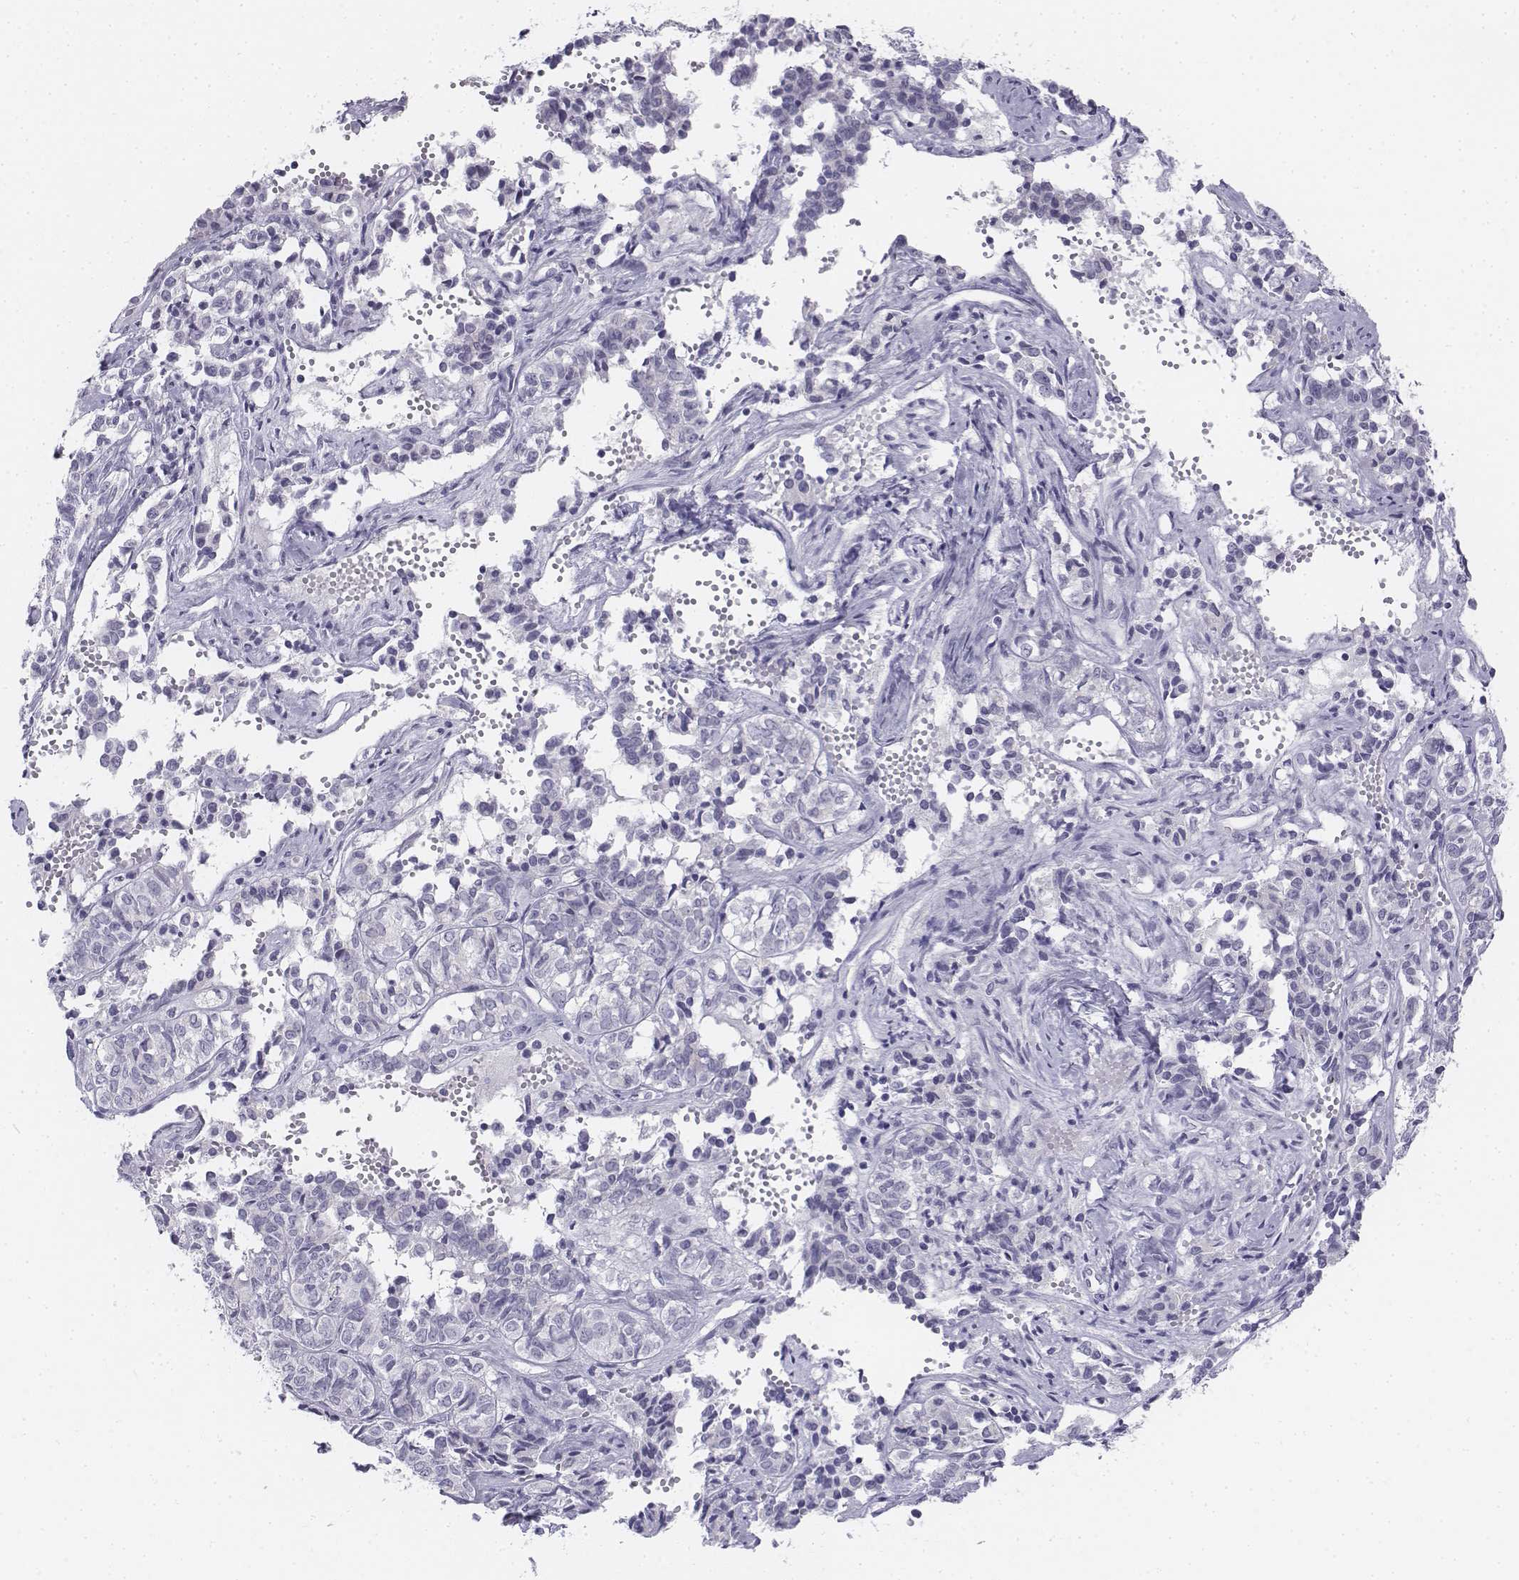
{"staining": {"intensity": "negative", "quantity": "none", "location": "none"}, "tissue": "ovarian cancer", "cell_type": "Tumor cells", "image_type": "cancer", "snomed": [{"axis": "morphology", "description": "Carcinoma, endometroid"}, {"axis": "topography", "description": "Ovary"}], "caption": "An image of endometroid carcinoma (ovarian) stained for a protein reveals no brown staining in tumor cells.", "gene": "TH", "patient": {"sex": "female", "age": 80}}